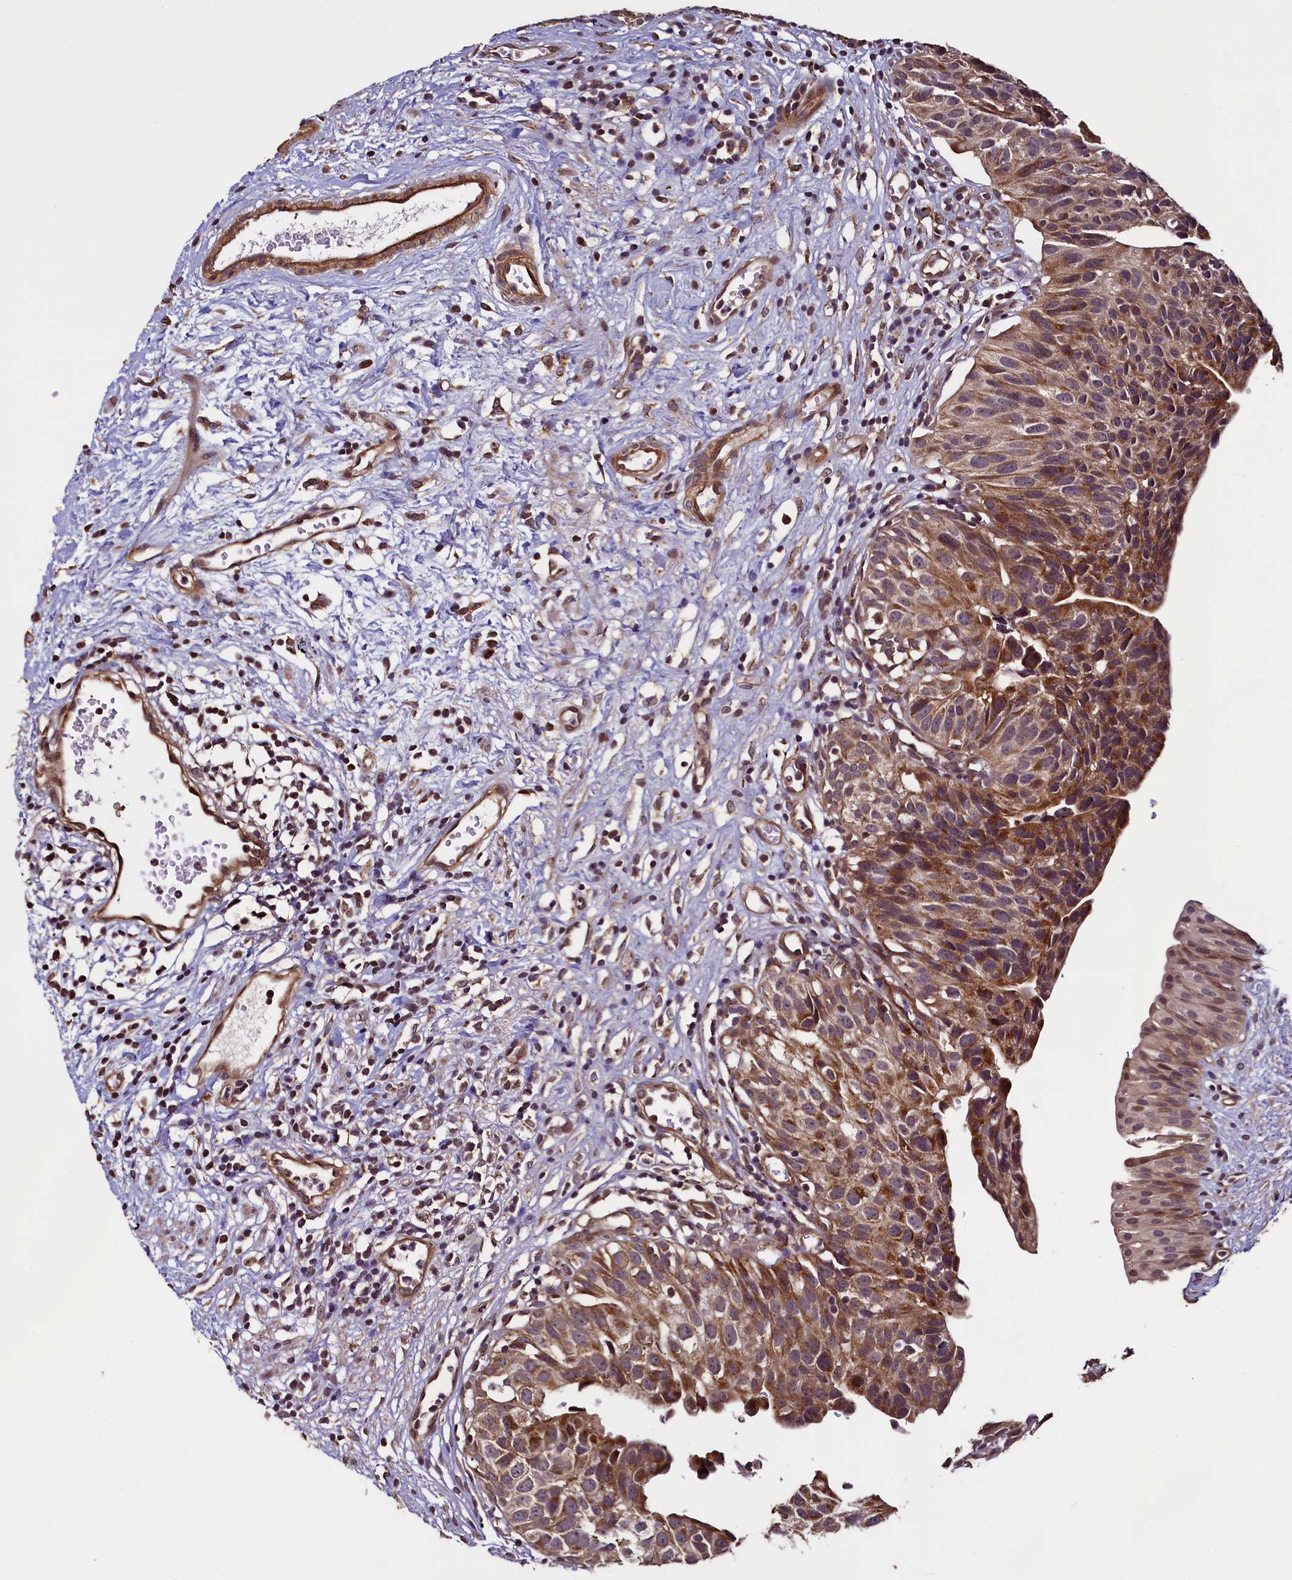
{"staining": {"intensity": "moderate", "quantity": ">75%", "location": "cytoplasmic/membranous"}, "tissue": "urinary bladder", "cell_type": "Urothelial cells", "image_type": "normal", "snomed": [{"axis": "morphology", "description": "Normal tissue, NOS"}, {"axis": "topography", "description": "Urinary bladder"}], "caption": "Moderate cytoplasmic/membranous expression is identified in approximately >75% of urothelial cells in unremarkable urinary bladder. (IHC, brightfield microscopy, high magnification).", "gene": "RBFA", "patient": {"sex": "male", "age": 51}}